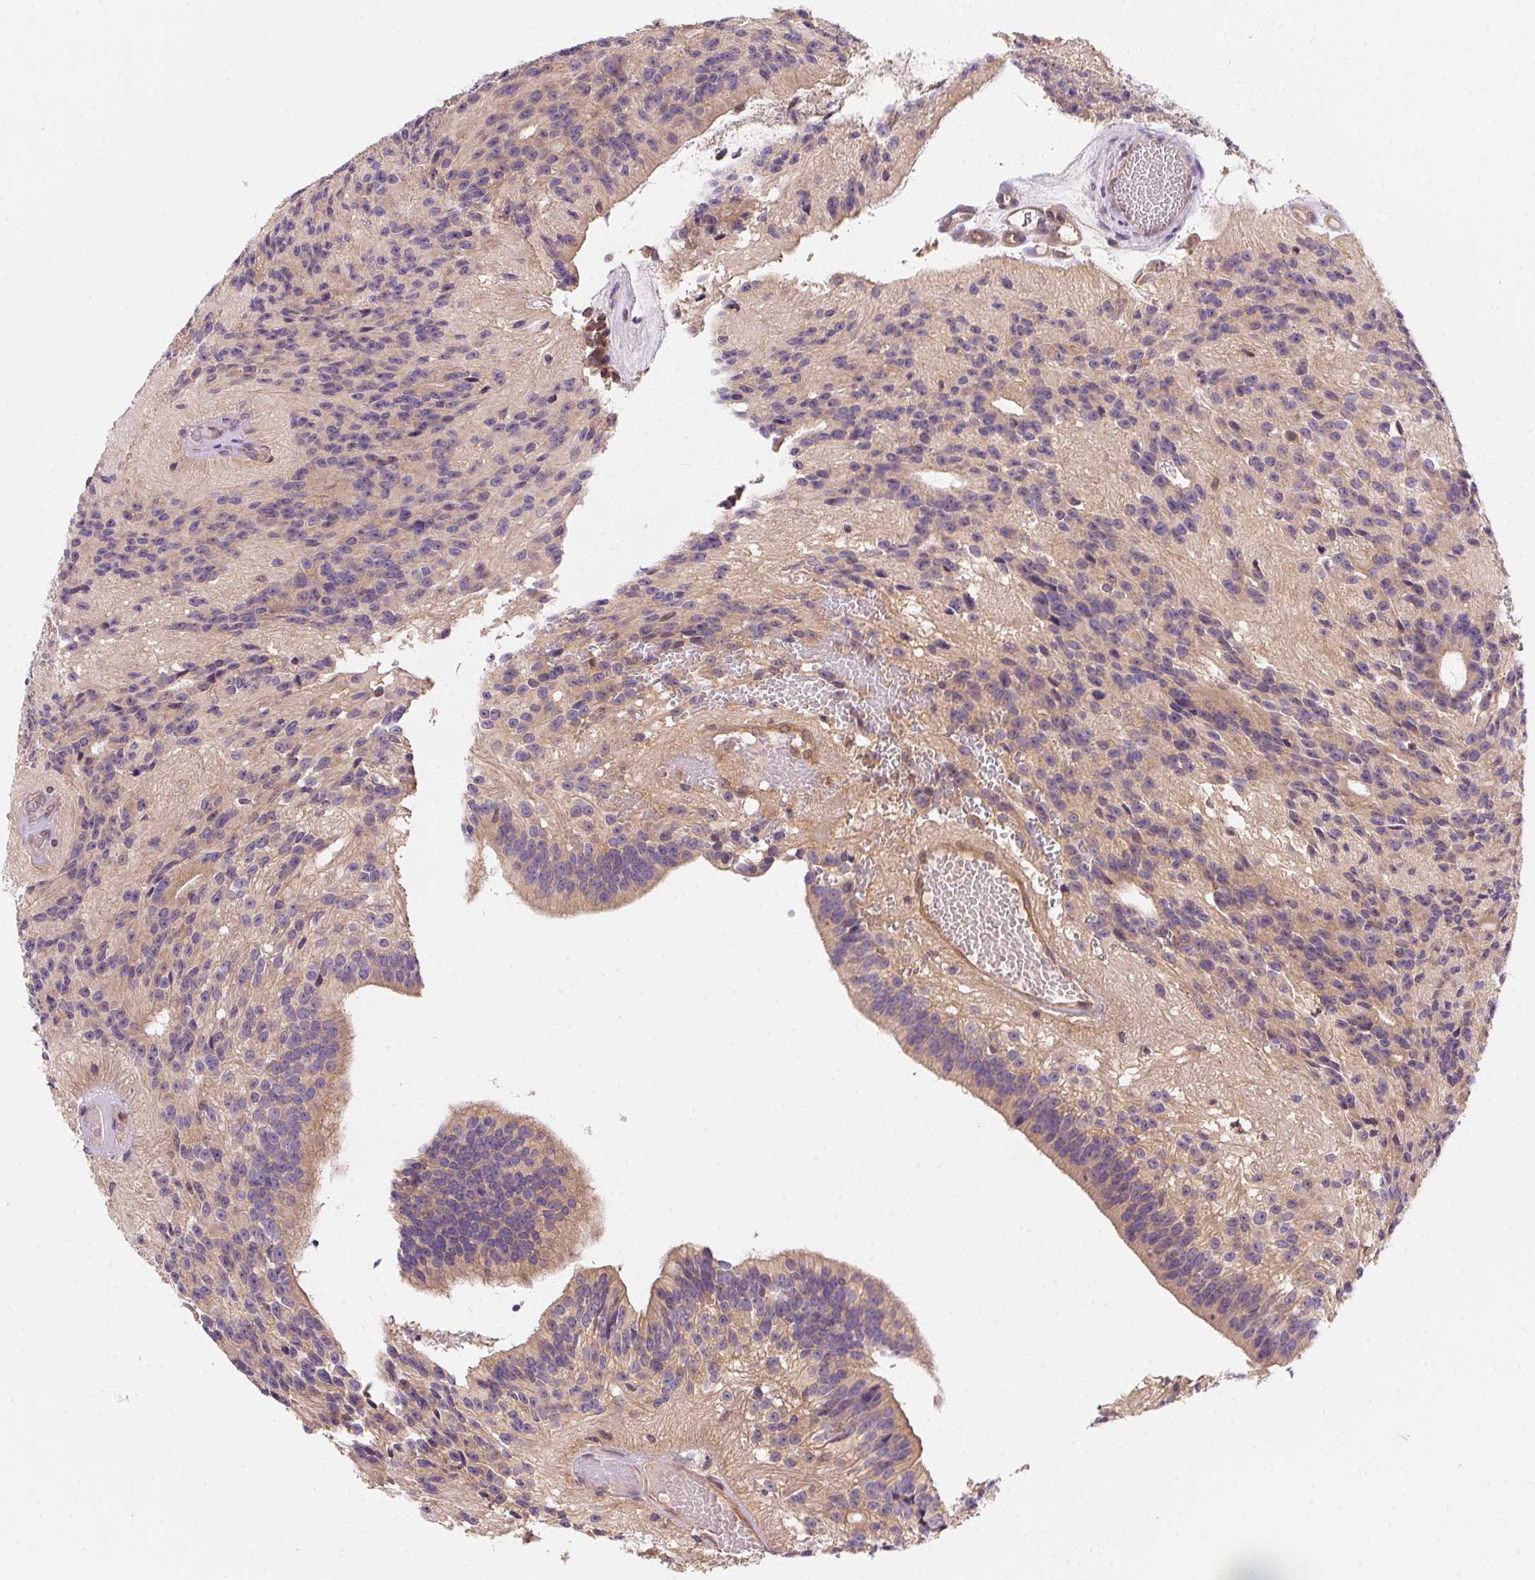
{"staining": {"intensity": "weak", "quantity": "<25%", "location": "cytoplasmic/membranous"}, "tissue": "glioma", "cell_type": "Tumor cells", "image_type": "cancer", "snomed": [{"axis": "morphology", "description": "Glioma, malignant, Low grade"}, {"axis": "topography", "description": "Brain"}], "caption": "IHC of glioma demonstrates no expression in tumor cells. (Stains: DAB (3,3'-diaminobenzidine) immunohistochemistry (IHC) with hematoxylin counter stain, Microscopy: brightfield microscopy at high magnification).", "gene": "PRKAA1", "patient": {"sex": "male", "age": 31}}